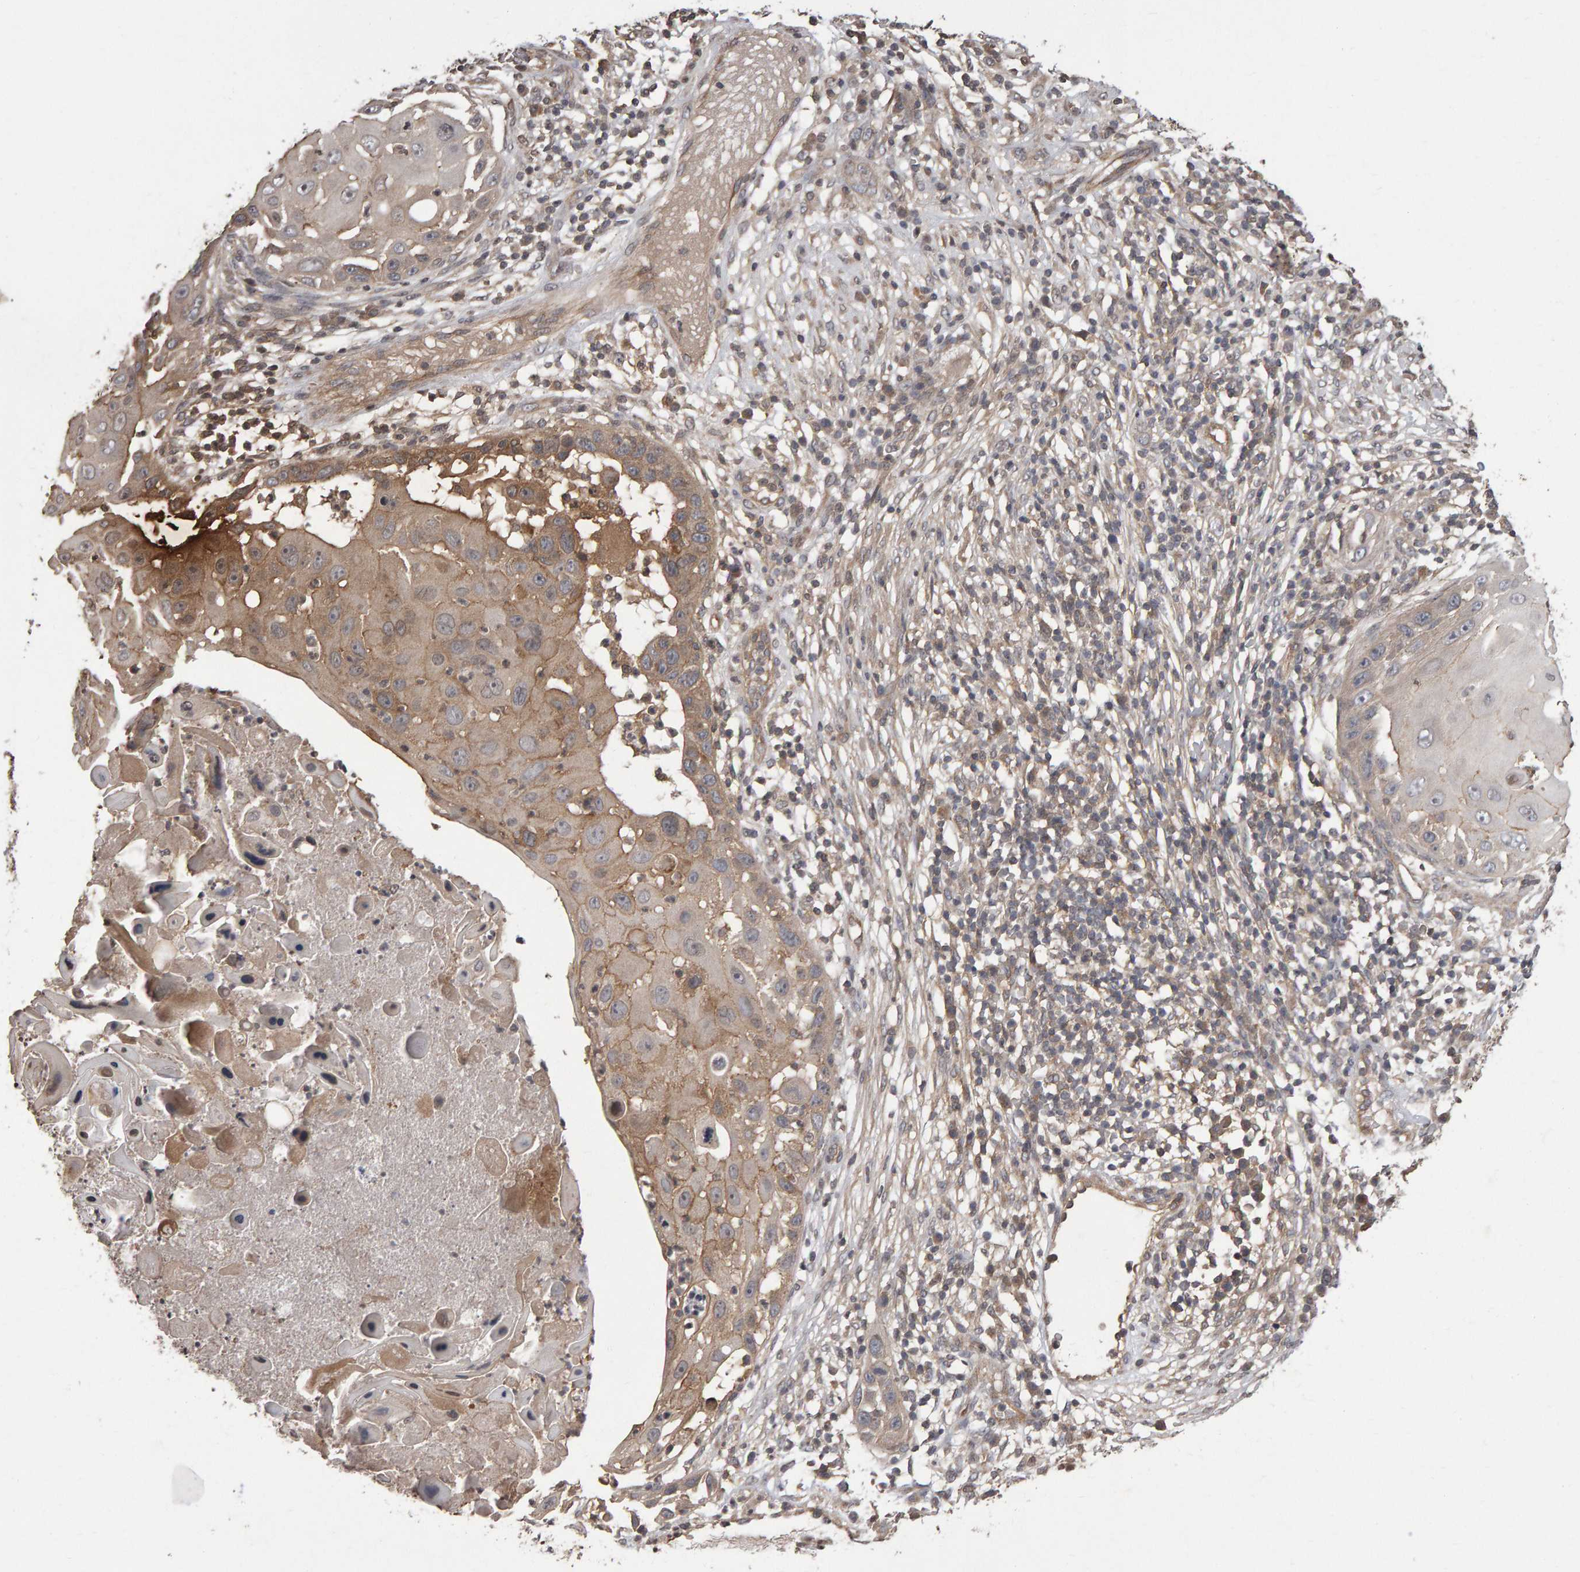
{"staining": {"intensity": "weak", "quantity": "<25%", "location": "cytoplasmic/membranous"}, "tissue": "skin cancer", "cell_type": "Tumor cells", "image_type": "cancer", "snomed": [{"axis": "morphology", "description": "Squamous cell carcinoma, NOS"}, {"axis": "topography", "description": "Skin"}], "caption": "This is a micrograph of immunohistochemistry (IHC) staining of skin cancer, which shows no positivity in tumor cells.", "gene": "SCRIB", "patient": {"sex": "female", "age": 44}}